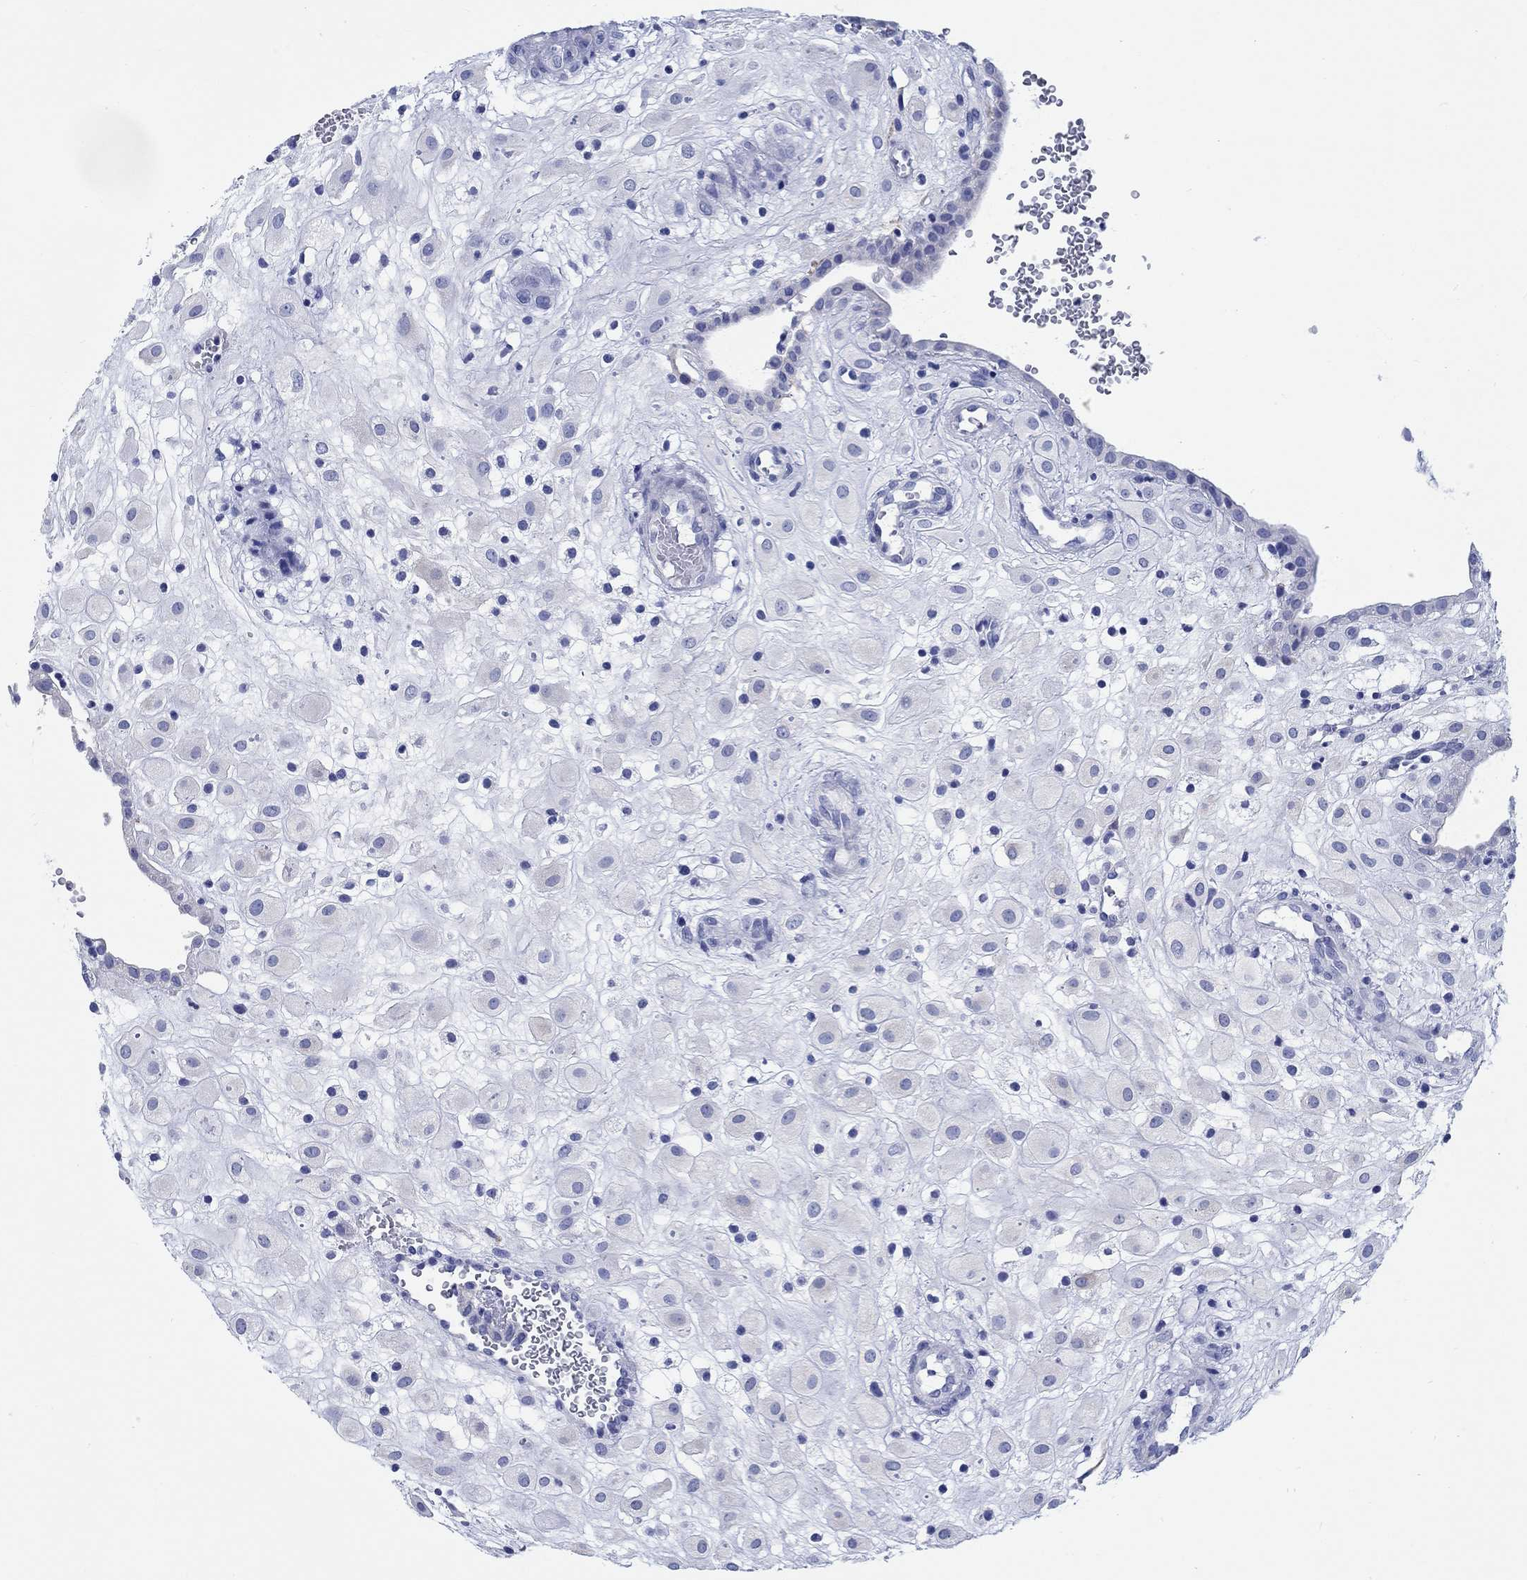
{"staining": {"intensity": "negative", "quantity": "none", "location": "none"}, "tissue": "placenta", "cell_type": "Decidual cells", "image_type": "normal", "snomed": [{"axis": "morphology", "description": "Normal tissue, NOS"}, {"axis": "topography", "description": "Placenta"}], "caption": "Immunohistochemistry of unremarkable human placenta reveals no expression in decidual cells.", "gene": "RD3L", "patient": {"sex": "female", "age": 24}}